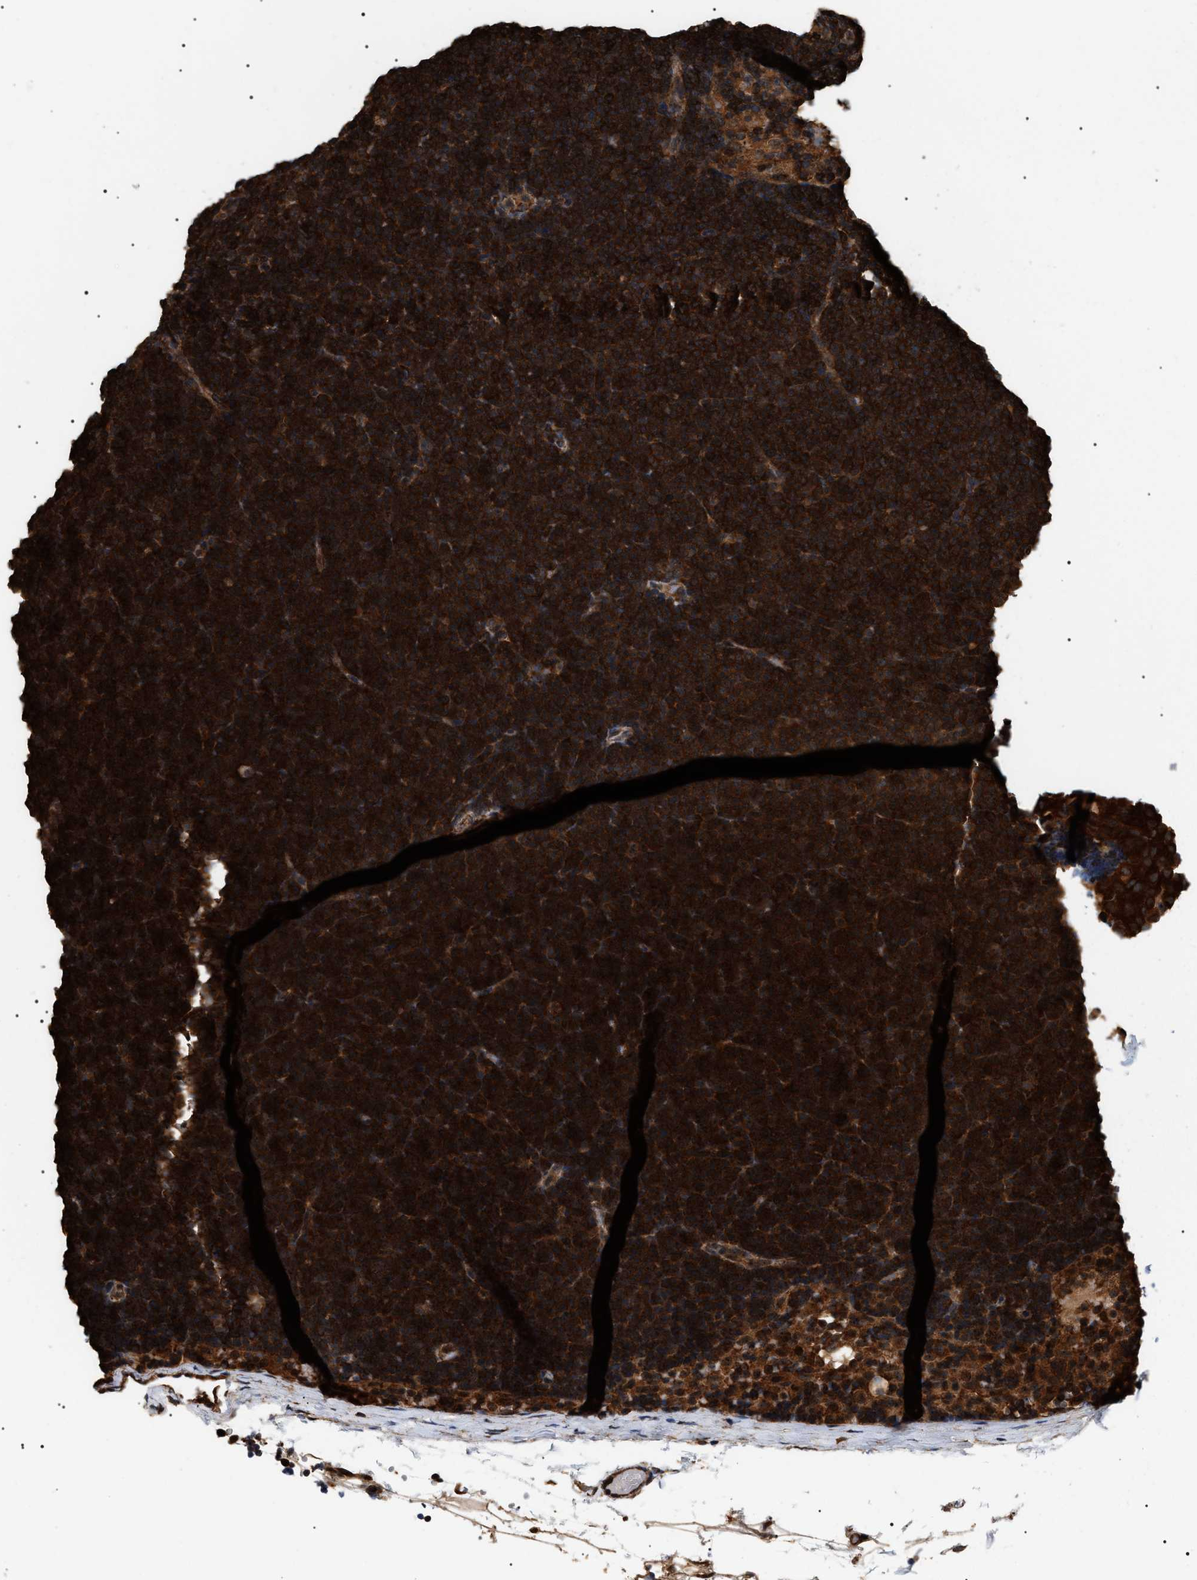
{"staining": {"intensity": "strong", "quantity": ">75%", "location": "cytoplasmic/membranous"}, "tissue": "lymphoma", "cell_type": "Tumor cells", "image_type": "cancer", "snomed": [{"axis": "morphology", "description": "Malignant lymphoma, non-Hodgkin's type, Low grade"}, {"axis": "topography", "description": "Lymph node"}], "caption": "This image shows IHC staining of lymphoma, with high strong cytoplasmic/membranous positivity in approximately >75% of tumor cells.", "gene": "SH3GLB2", "patient": {"sex": "female", "age": 53}}